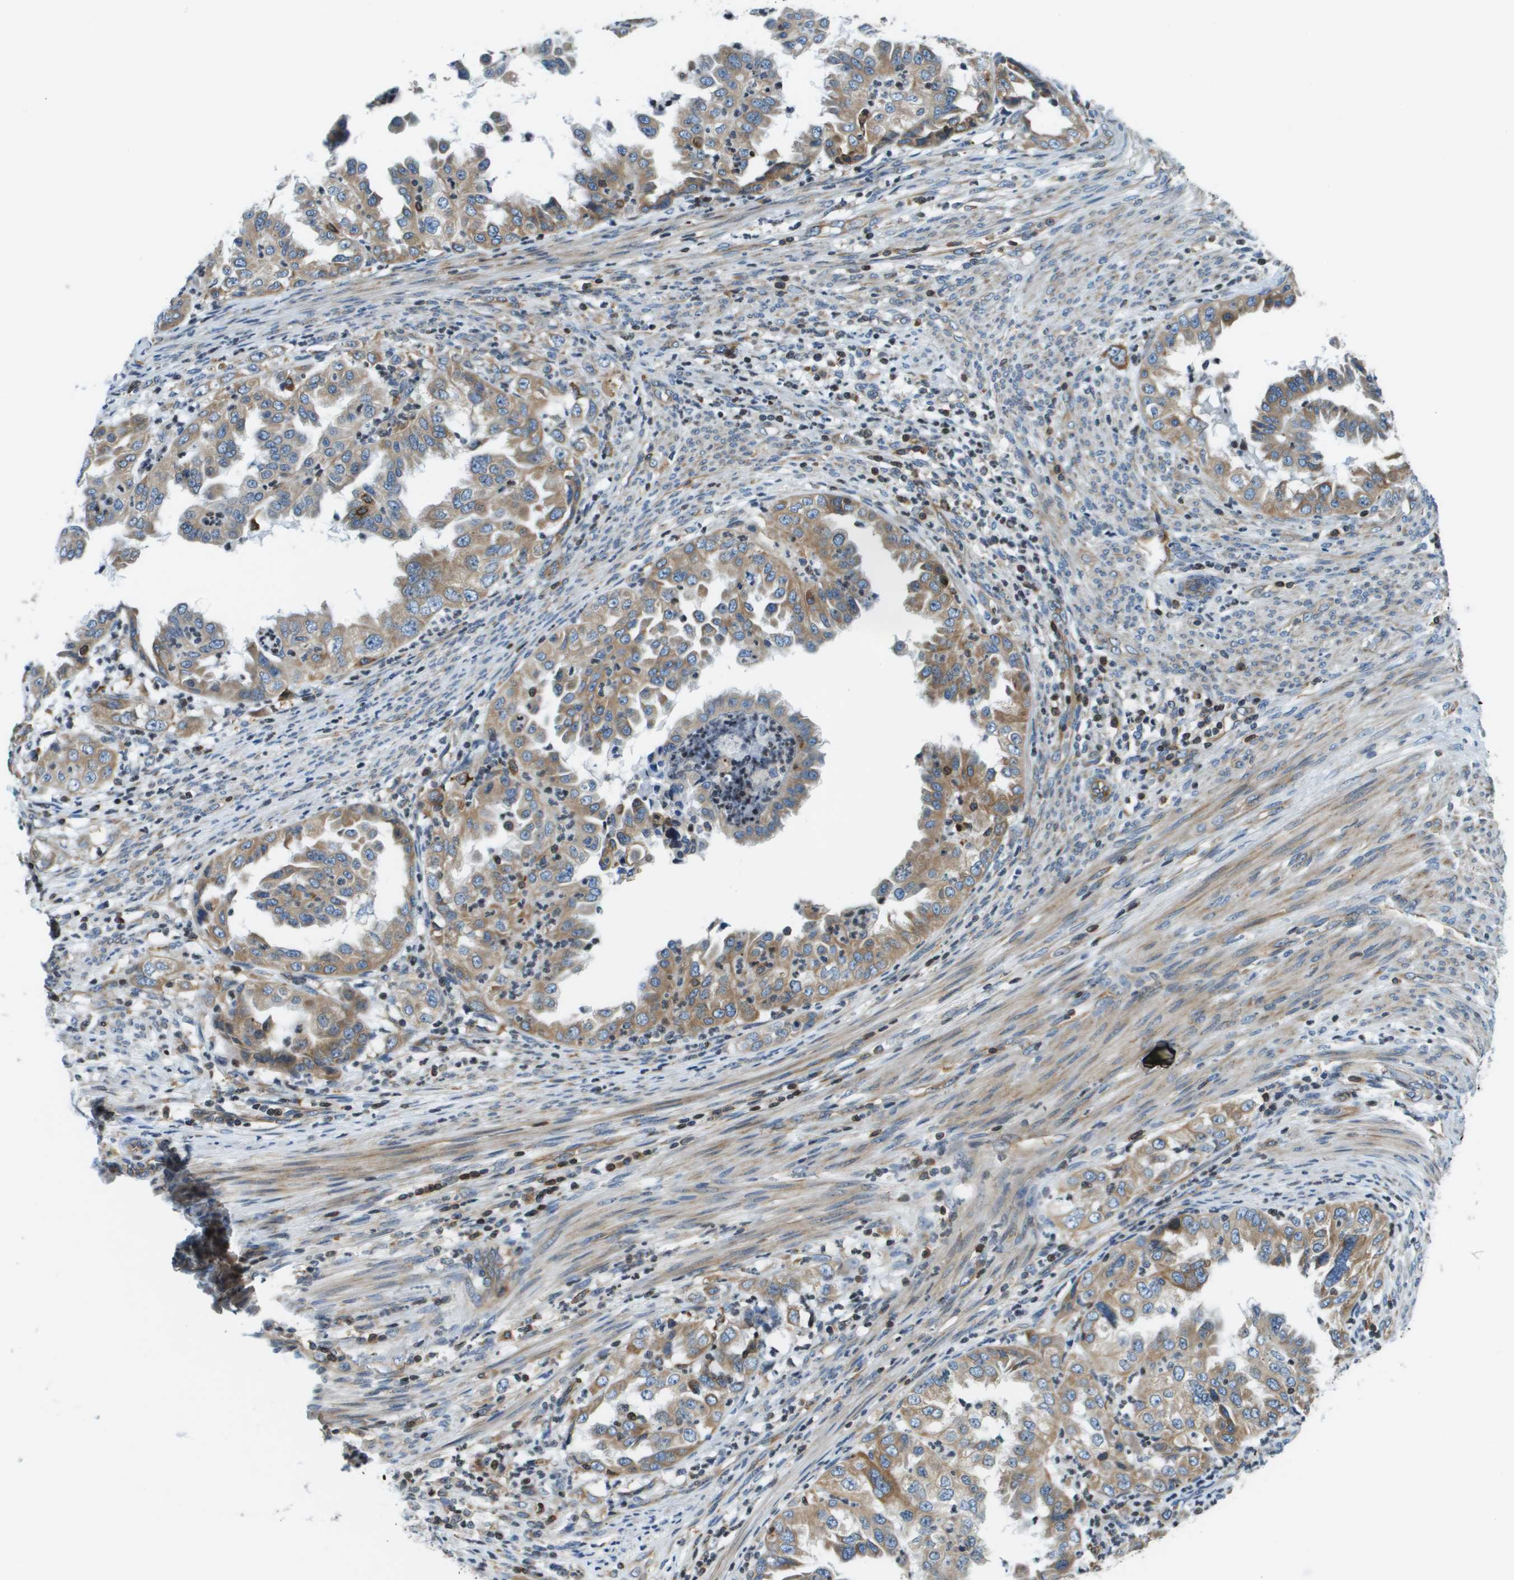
{"staining": {"intensity": "moderate", "quantity": ">75%", "location": "cytoplasmic/membranous"}, "tissue": "endometrial cancer", "cell_type": "Tumor cells", "image_type": "cancer", "snomed": [{"axis": "morphology", "description": "Adenocarcinoma, NOS"}, {"axis": "topography", "description": "Endometrium"}], "caption": "Immunohistochemistry (IHC) (DAB (3,3'-diaminobenzidine)) staining of endometrial adenocarcinoma displays moderate cytoplasmic/membranous protein positivity in approximately >75% of tumor cells.", "gene": "ESYT1", "patient": {"sex": "female", "age": 85}}